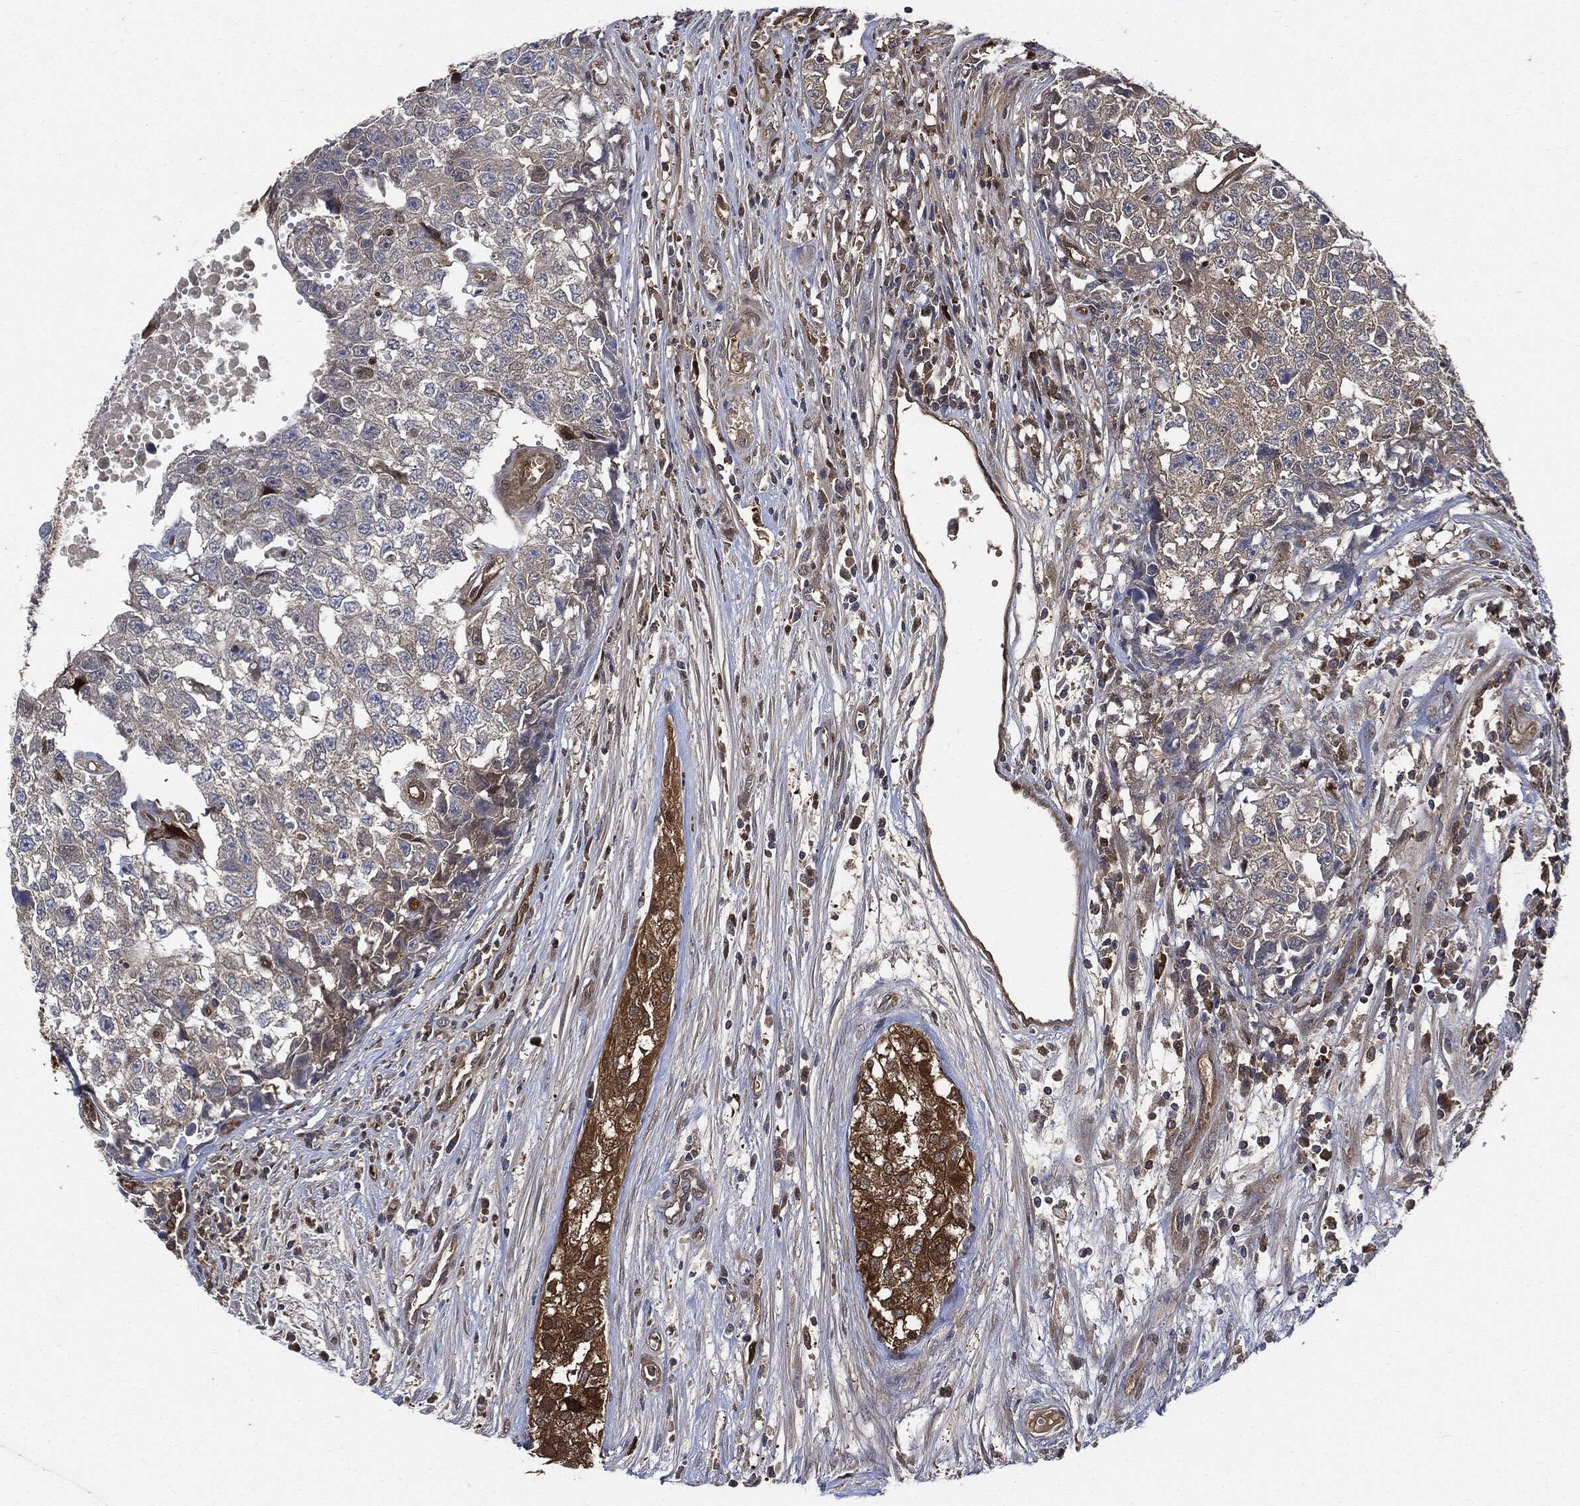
{"staining": {"intensity": "negative", "quantity": "none", "location": "none"}, "tissue": "testis cancer", "cell_type": "Tumor cells", "image_type": "cancer", "snomed": [{"axis": "morphology", "description": "Seminoma, NOS"}, {"axis": "morphology", "description": "Carcinoma, Embryonal, NOS"}, {"axis": "topography", "description": "Testis"}], "caption": "There is no significant positivity in tumor cells of testis cancer. (DAB IHC, high magnification).", "gene": "XPNPEP1", "patient": {"sex": "male", "age": 22}}